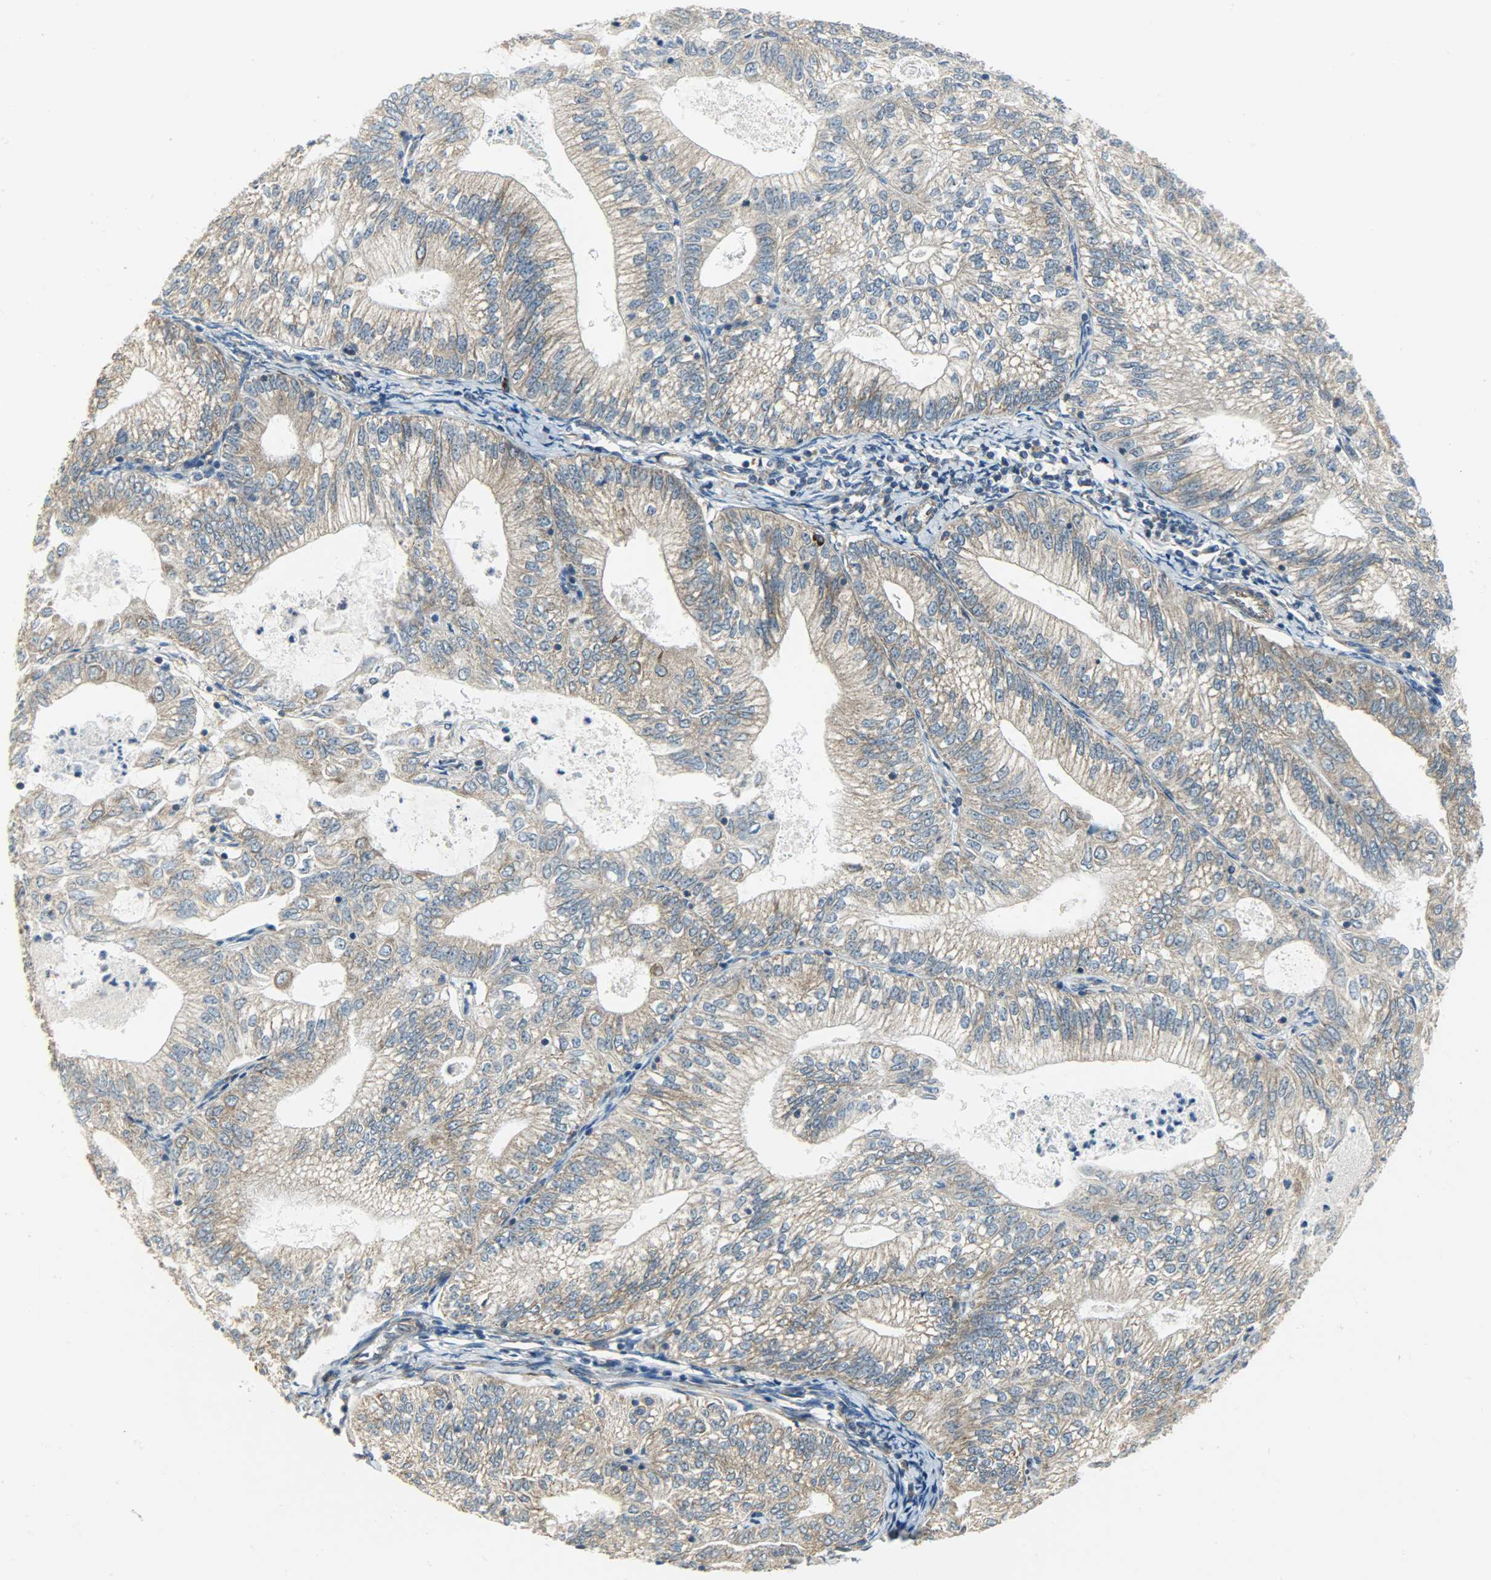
{"staining": {"intensity": "moderate", "quantity": ">75%", "location": "cytoplasmic/membranous"}, "tissue": "endometrial cancer", "cell_type": "Tumor cells", "image_type": "cancer", "snomed": [{"axis": "morphology", "description": "Adenocarcinoma, NOS"}, {"axis": "topography", "description": "Endometrium"}], "caption": "A brown stain highlights moderate cytoplasmic/membranous expression of a protein in endometrial cancer (adenocarcinoma) tumor cells.", "gene": "C1orf198", "patient": {"sex": "female", "age": 69}}